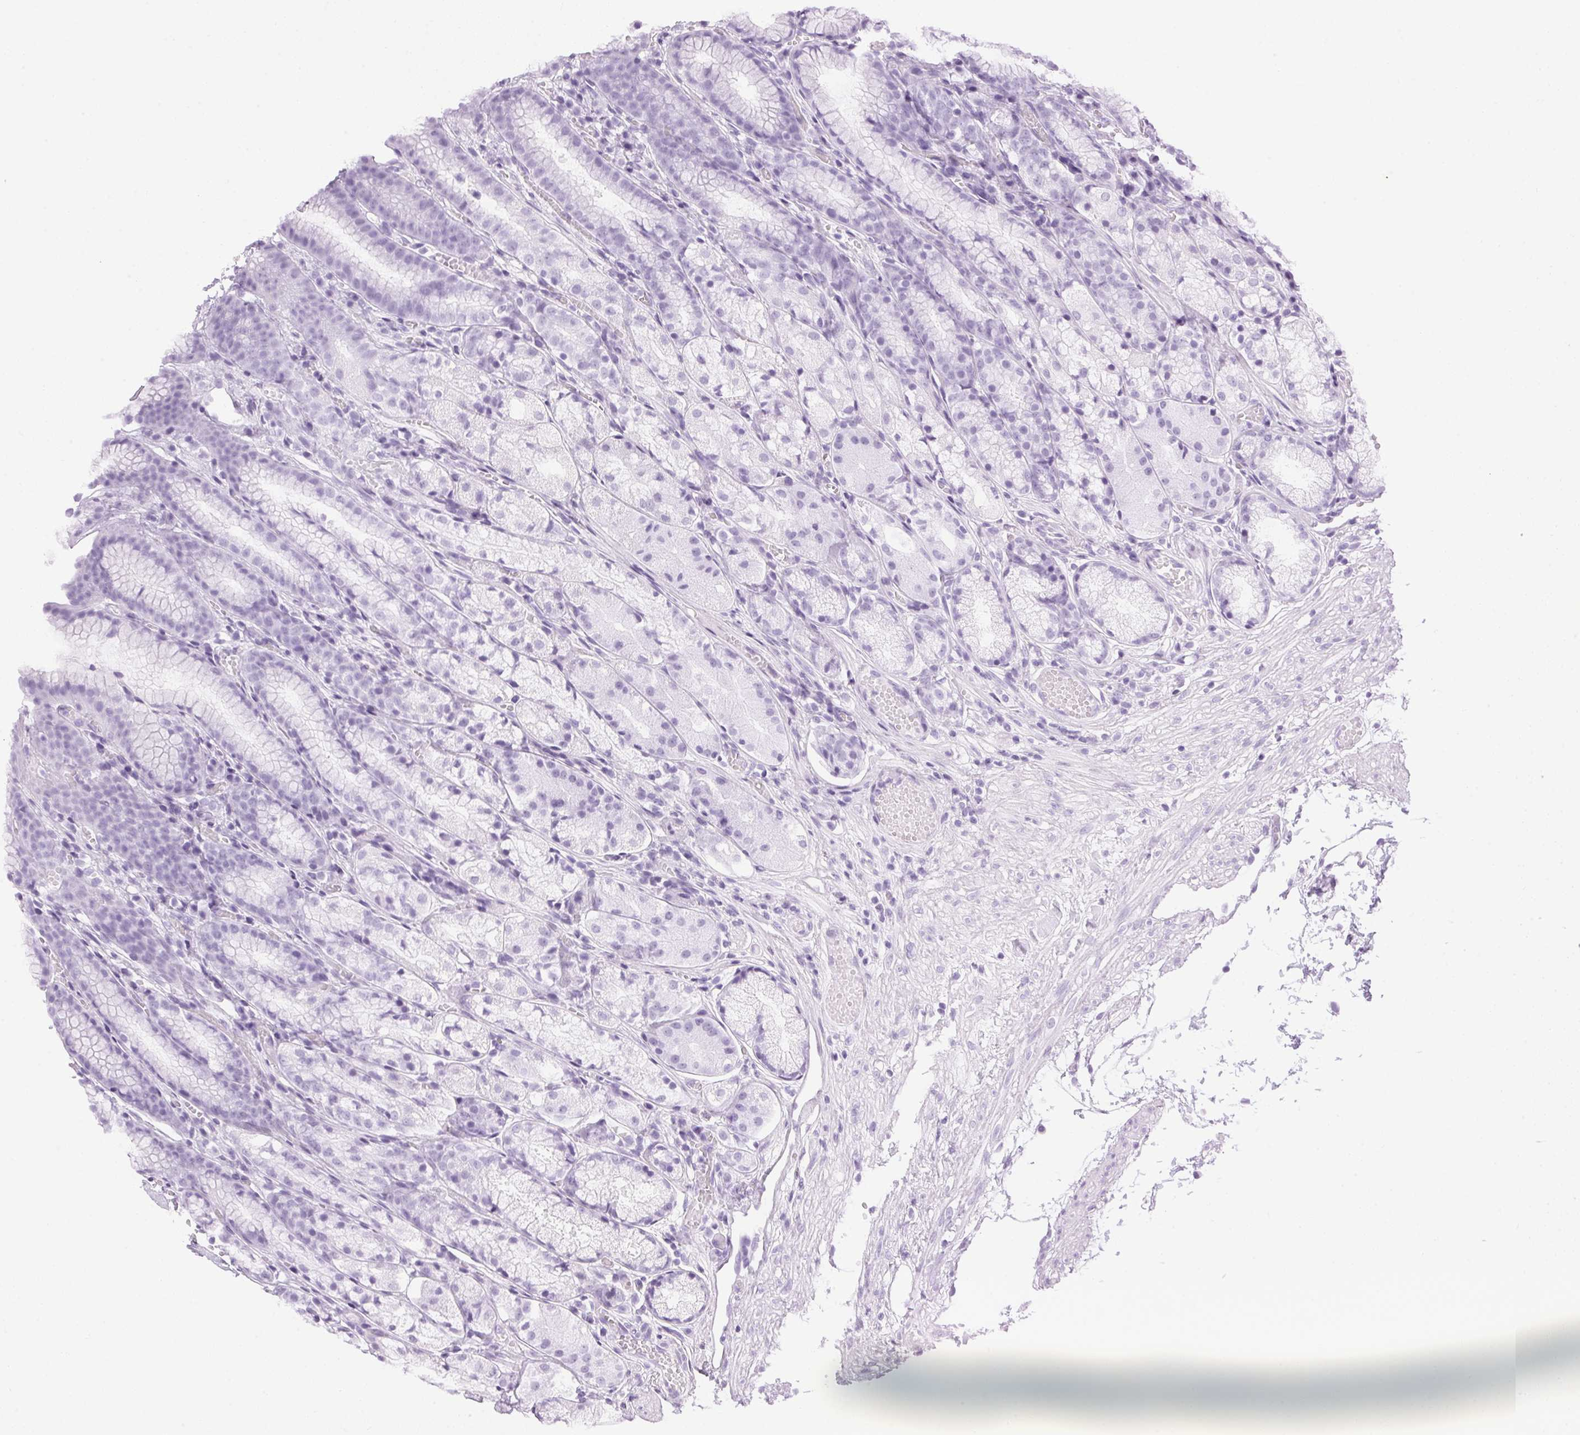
{"staining": {"intensity": "negative", "quantity": "none", "location": "none"}, "tissue": "stomach", "cell_type": "Glandular cells", "image_type": "normal", "snomed": [{"axis": "morphology", "description": "Normal tissue, NOS"}, {"axis": "topography", "description": "Stomach"}], "caption": "High magnification brightfield microscopy of normal stomach stained with DAB (brown) and counterstained with hematoxylin (blue): glandular cells show no significant staining.", "gene": "SP7", "patient": {"sex": "male", "age": 70}}